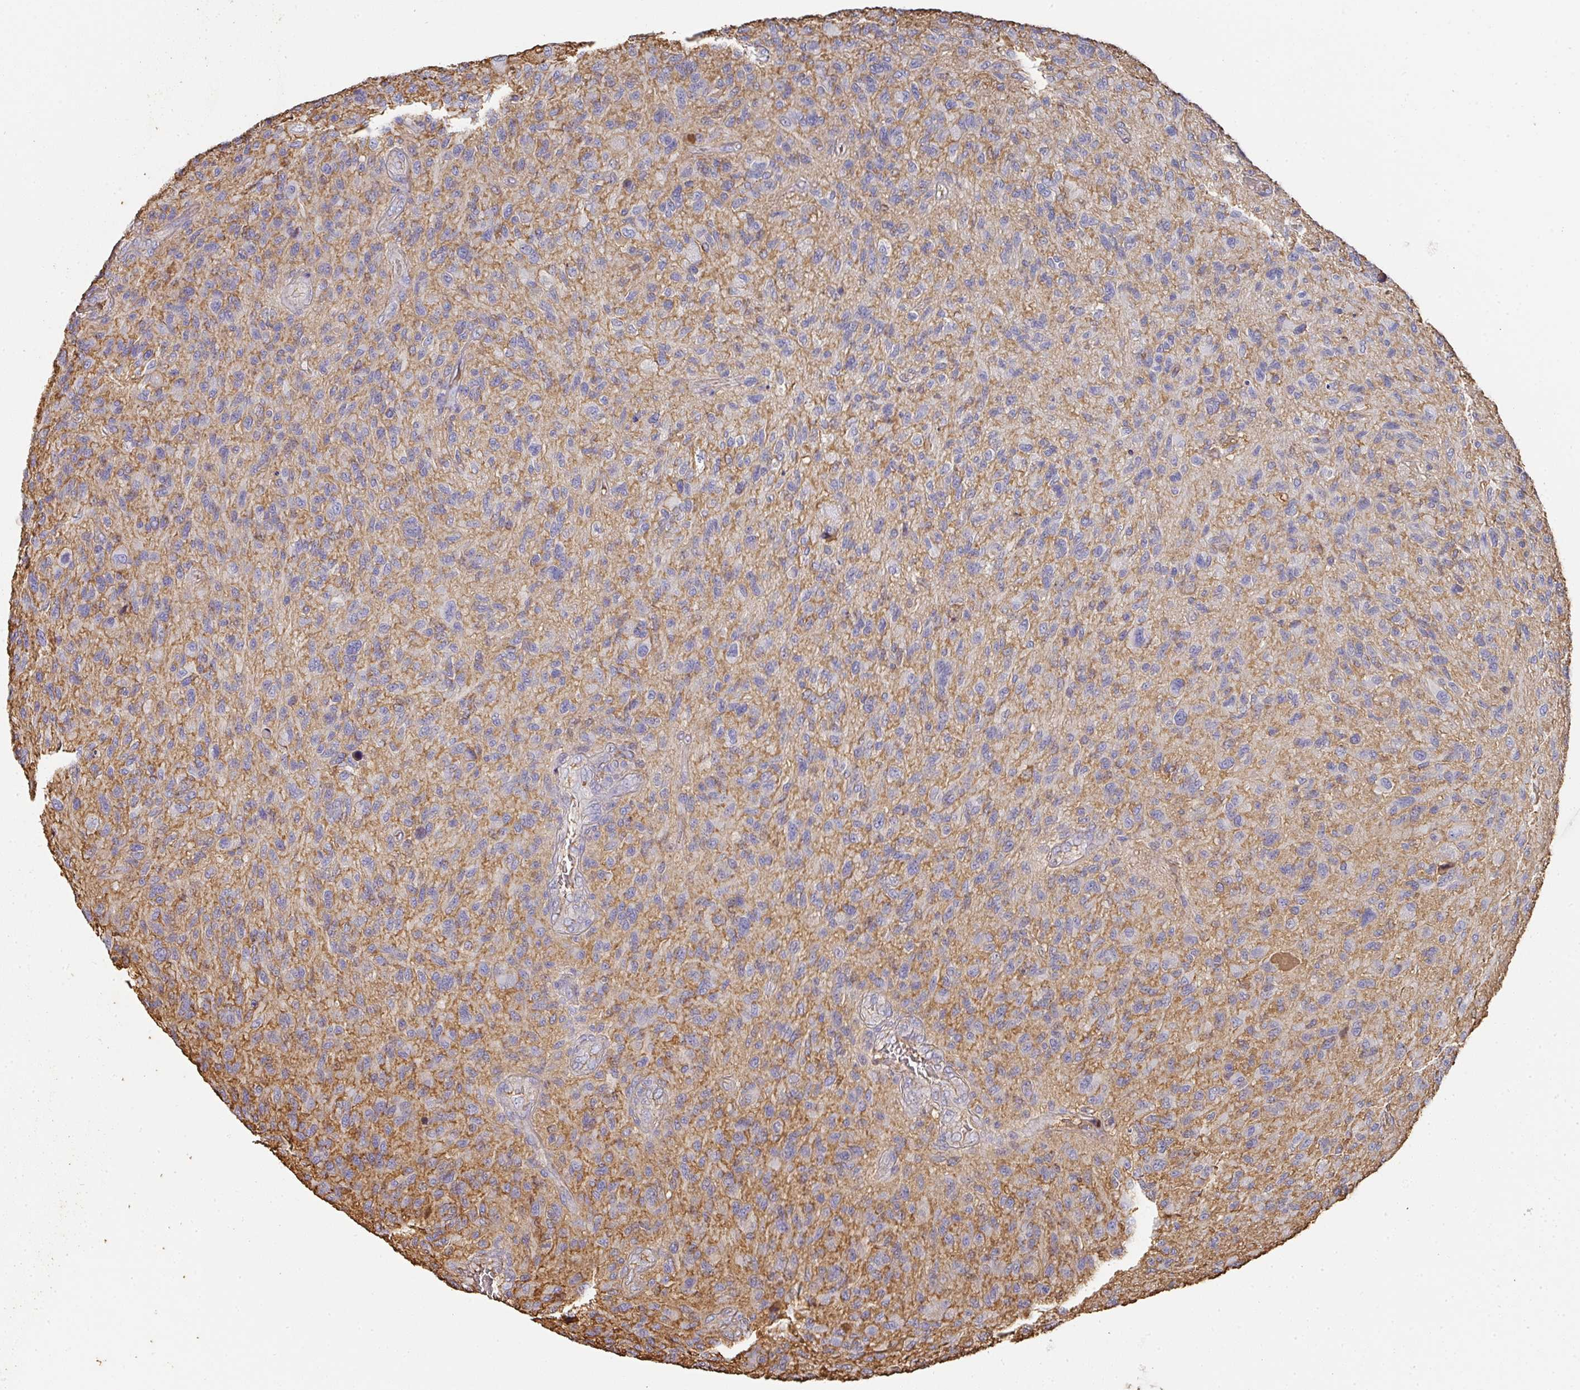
{"staining": {"intensity": "weak", "quantity": "25%-75%", "location": "cytoplasmic/membranous"}, "tissue": "glioma", "cell_type": "Tumor cells", "image_type": "cancer", "snomed": [{"axis": "morphology", "description": "Glioma, malignant, High grade"}, {"axis": "topography", "description": "Brain"}], "caption": "A low amount of weak cytoplasmic/membranous positivity is appreciated in about 25%-75% of tumor cells in glioma tissue. (DAB (3,3'-diaminobenzidine) IHC, brown staining for protein, blue staining for nuclei).", "gene": "ALB", "patient": {"sex": "male", "age": 47}}